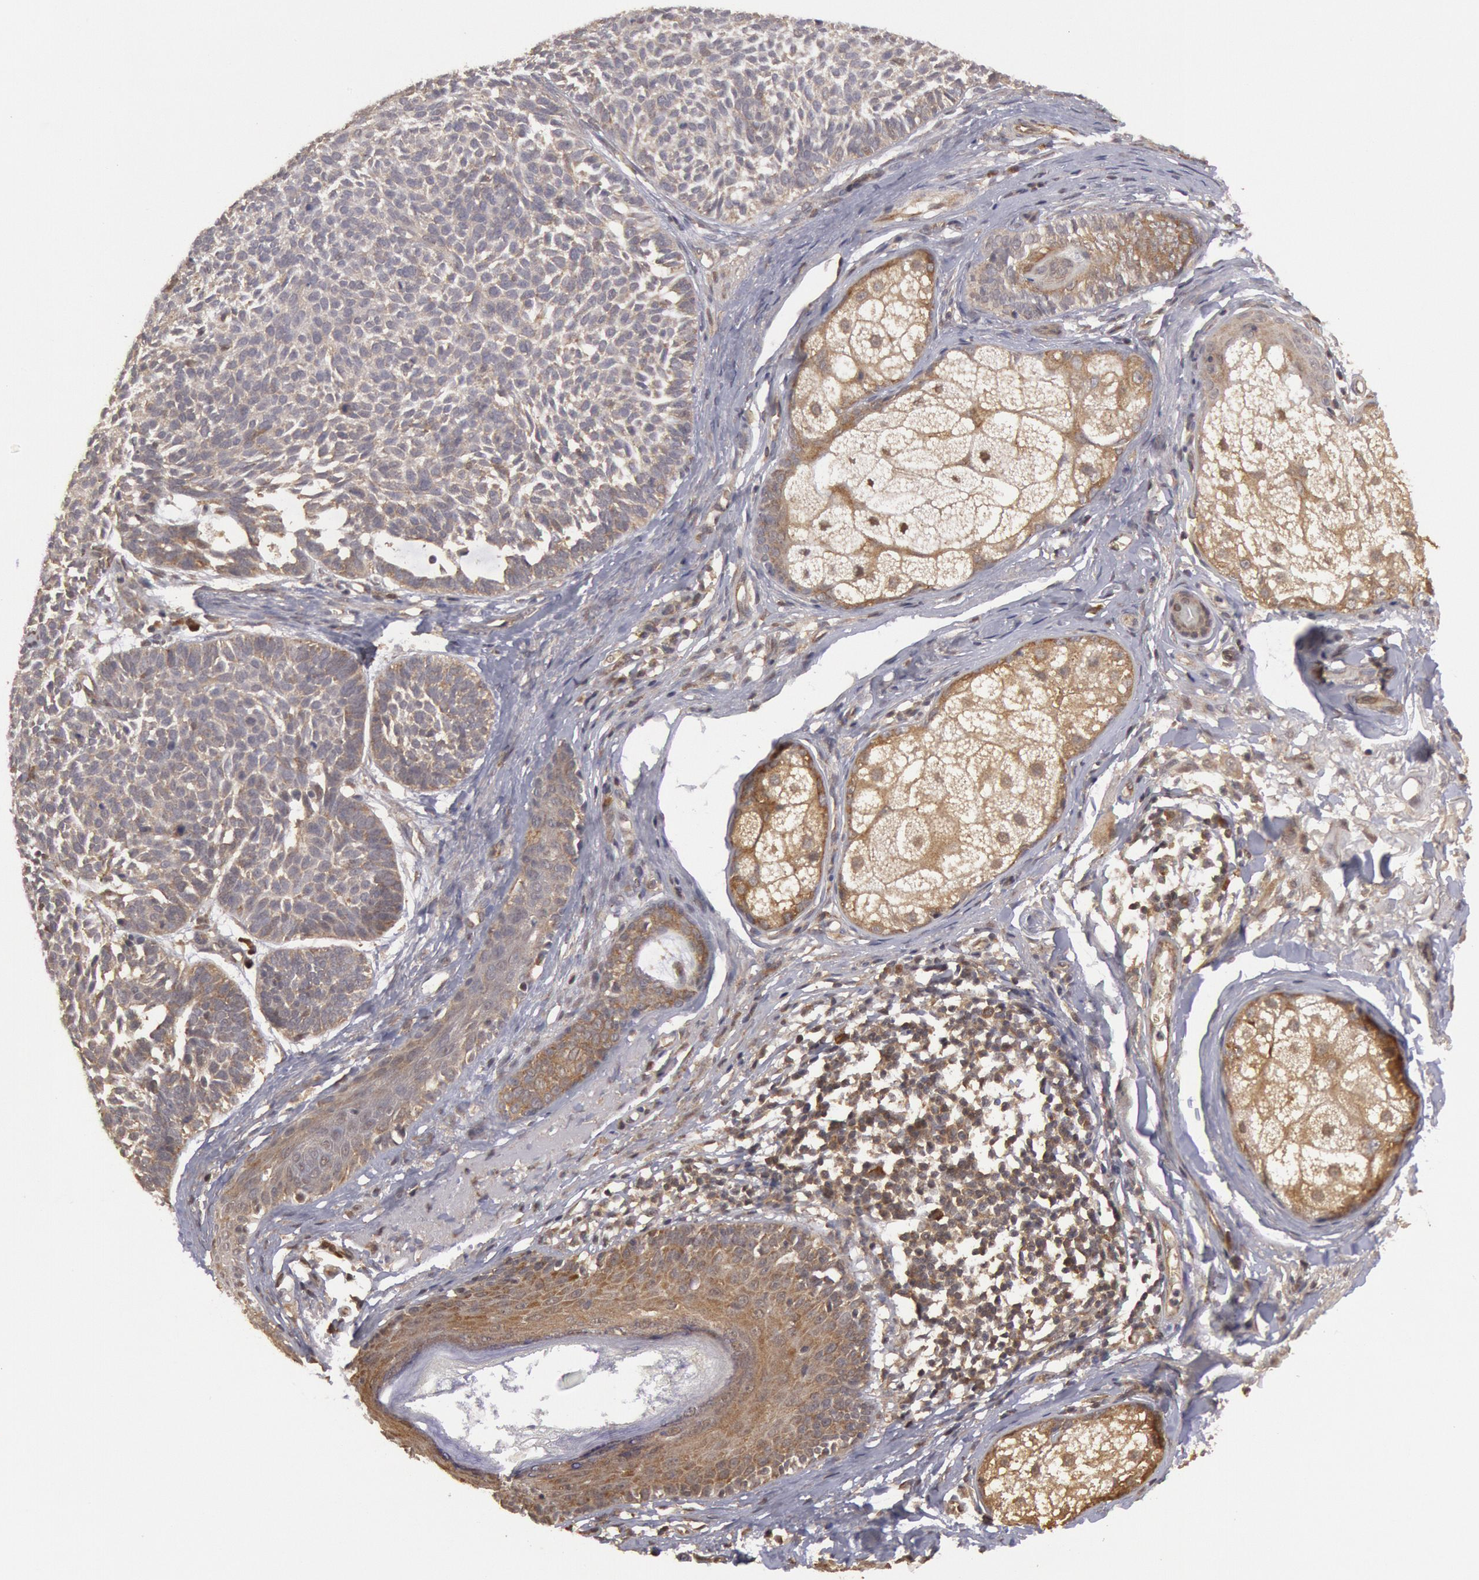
{"staining": {"intensity": "weak", "quantity": "25%-75%", "location": "cytoplasmic/membranous"}, "tissue": "skin cancer", "cell_type": "Tumor cells", "image_type": "cancer", "snomed": [{"axis": "morphology", "description": "Basal cell carcinoma"}, {"axis": "topography", "description": "Skin"}], "caption": "Immunohistochemistry photomicrograph of neoplastic tissue: skin cancer stained using immunohistochemistry (IHC) shows low levels of weak protein expression localized specifically in the cytoplasmic/membranous of tumor cells, appearing as a cytoplasmic/membranous brown color.", "gene": "USP14", "patient": {"sex": "male", "age": 63}}